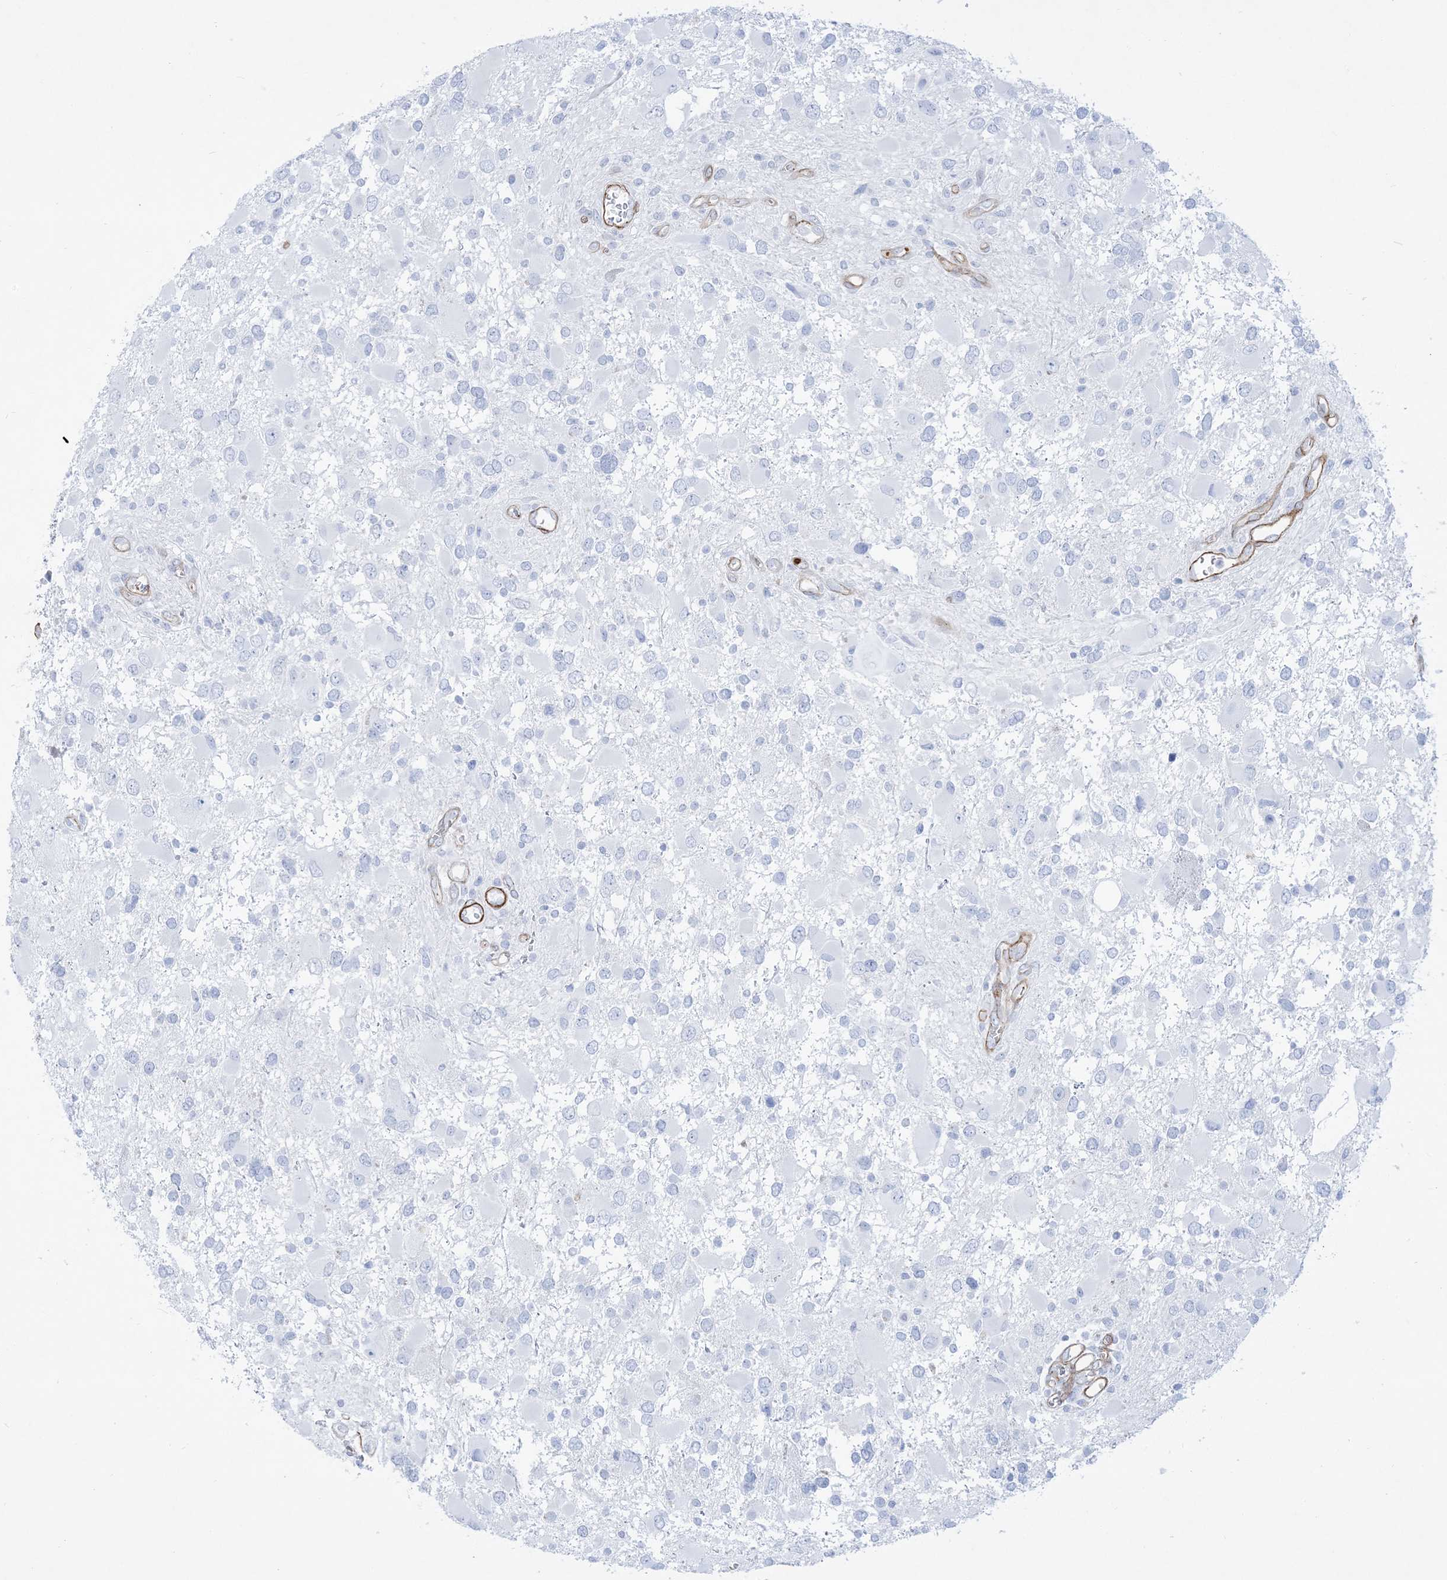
{"staining": {"intensity": "negative", "quantity": "none", "location": "none"}, "tissue": "glioma", "cell_type": "Tumor cells", "image_type": "cancer", "snomed": [{"axis": "morphology", "description": "Glioma, malignant, High grade"}, {"axis": "topography", "description": "Brain"}], "caption": "An image of glioma stained for a protein exhibits no brown staining in tumor cells.", "gene": "B3GNT7", "patient": {"sex": "male", "age": 53}}